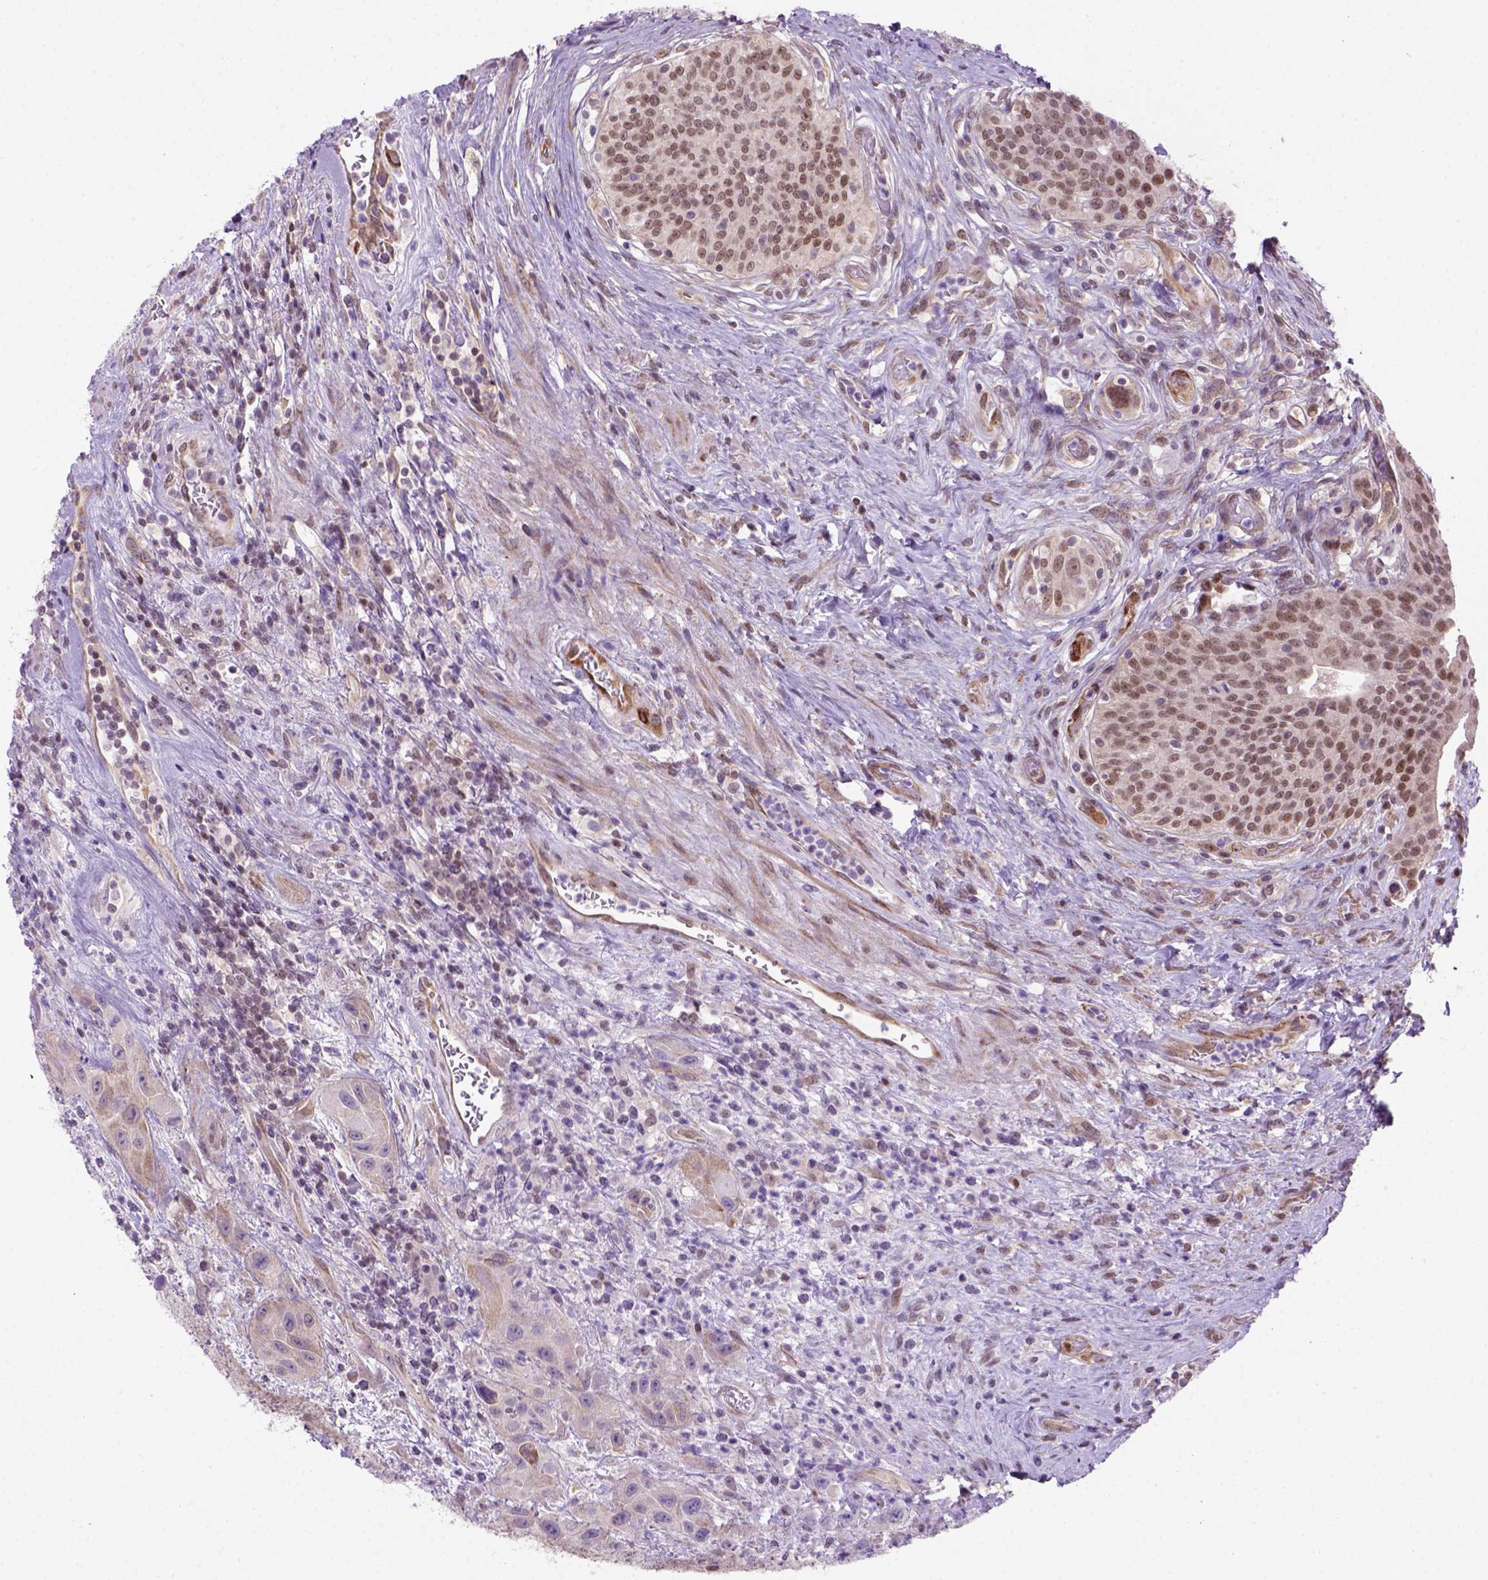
{"staining": {"intensity": "weak", "quantity": "<25%", "location": "cytoplasmic/membranous"}, "tissue": "urothelial cancer", "cell_type": "Tumor cells", "image_type": "cancer", "snomed": [{"axis": "morphology", "description": "Urothelial carcinoma, High grade"}, {"axis": "topography", "description": "Urinary bladder"}], "caption": "This is a image of IHC staining of high-grade urothelial carcinoma, which shows no expression in tumor cells. Nuclei are stained in blue.", "gene": "MGMT", "patient": {"sex": "male", "age": 79}}